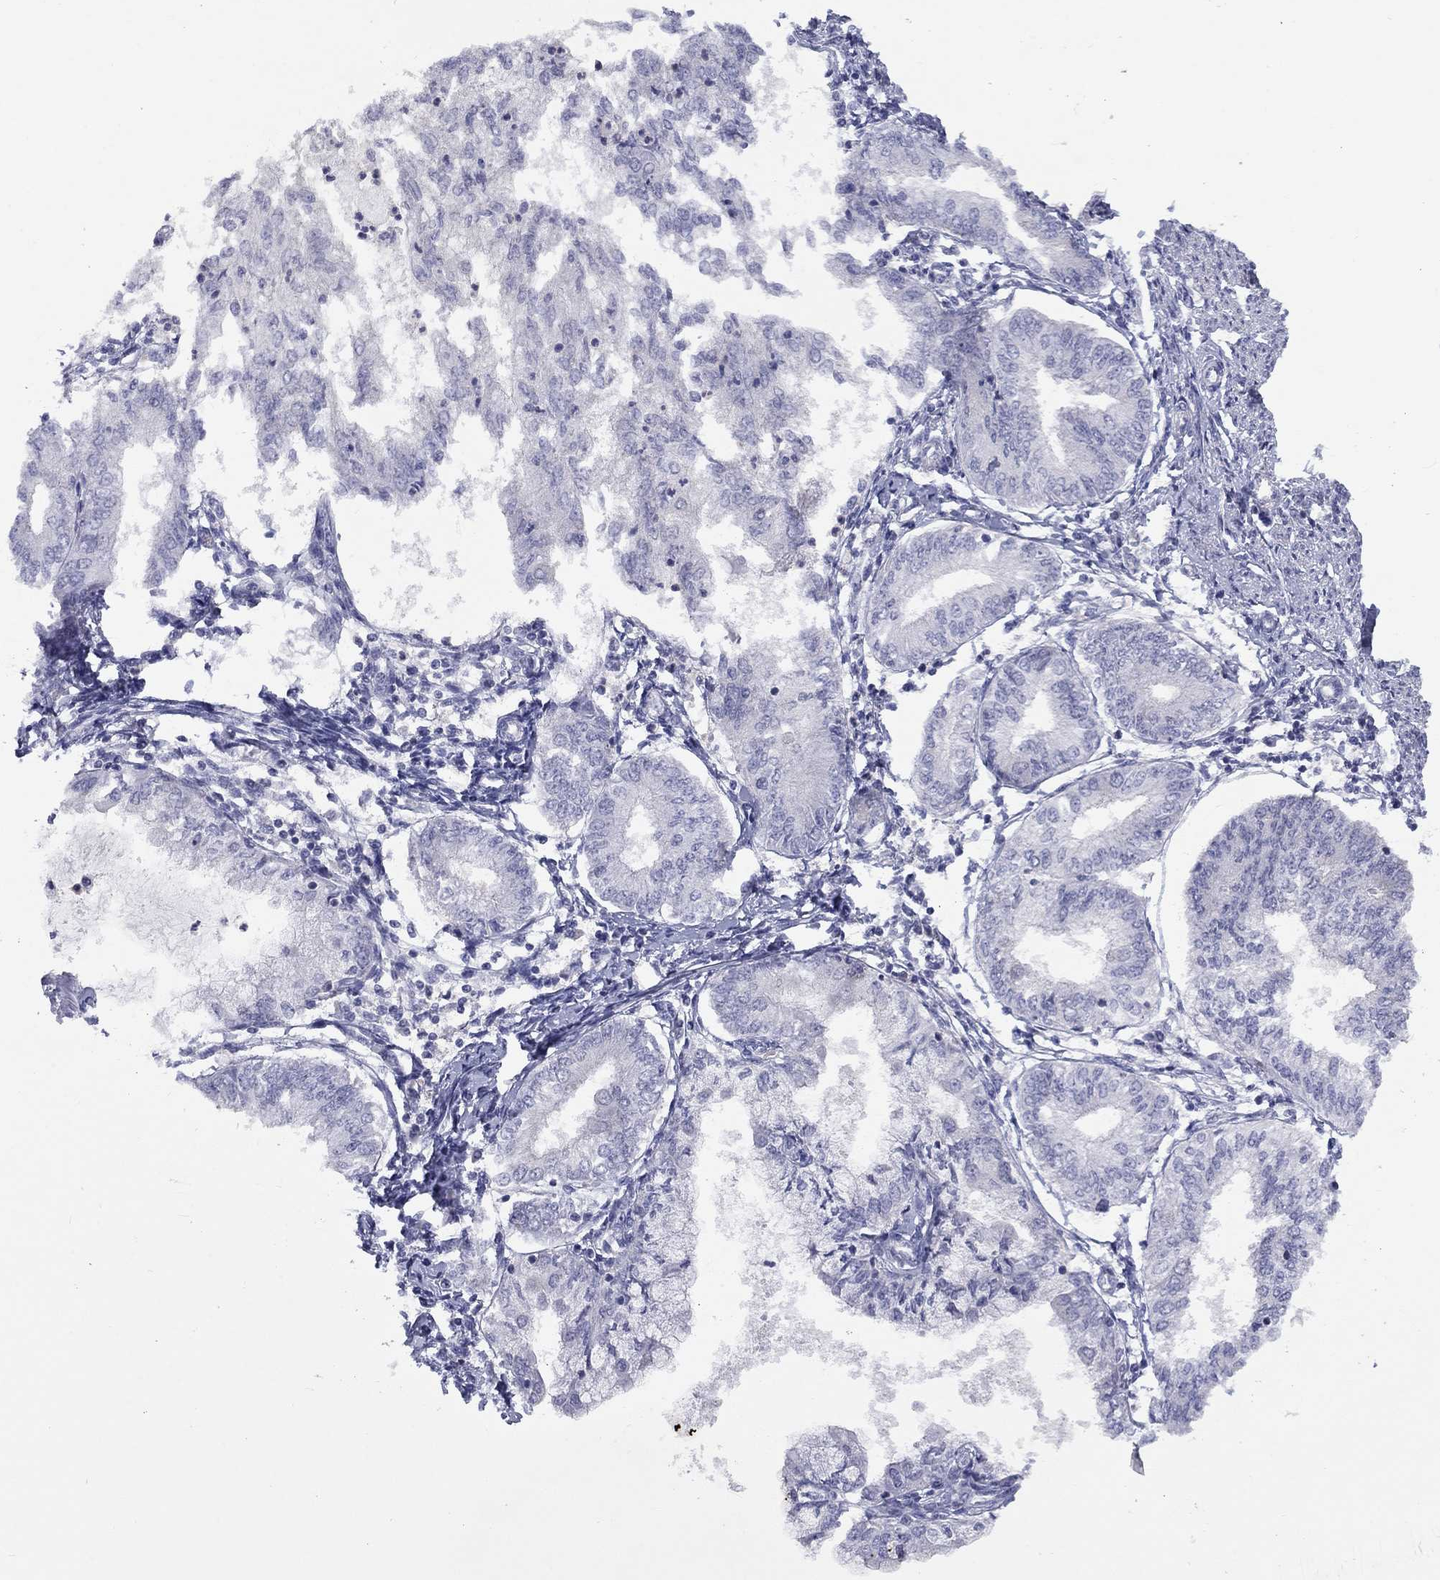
{"staining": {"intensity": "negative", "quantity": "none", "location": "none"}, "tissue": "endometrial cancer", "cell_type": "Tumor cells", "image_type": "cancer", "snomed": [{"axis": "morphology", "description": "Adenocarcinoma, NOS"}, {"axis": "topography", "description": "Endometrium"}], "caption": "An immunohistochemistry (IHC) photomicrograph of adenocarcinoma (endometrial) is shown. There is no staining in tumor cells of adenocarcinoma (endometrial).", "gene": "CACNA1A", "patient": {"sex": "female", "age": 68}}